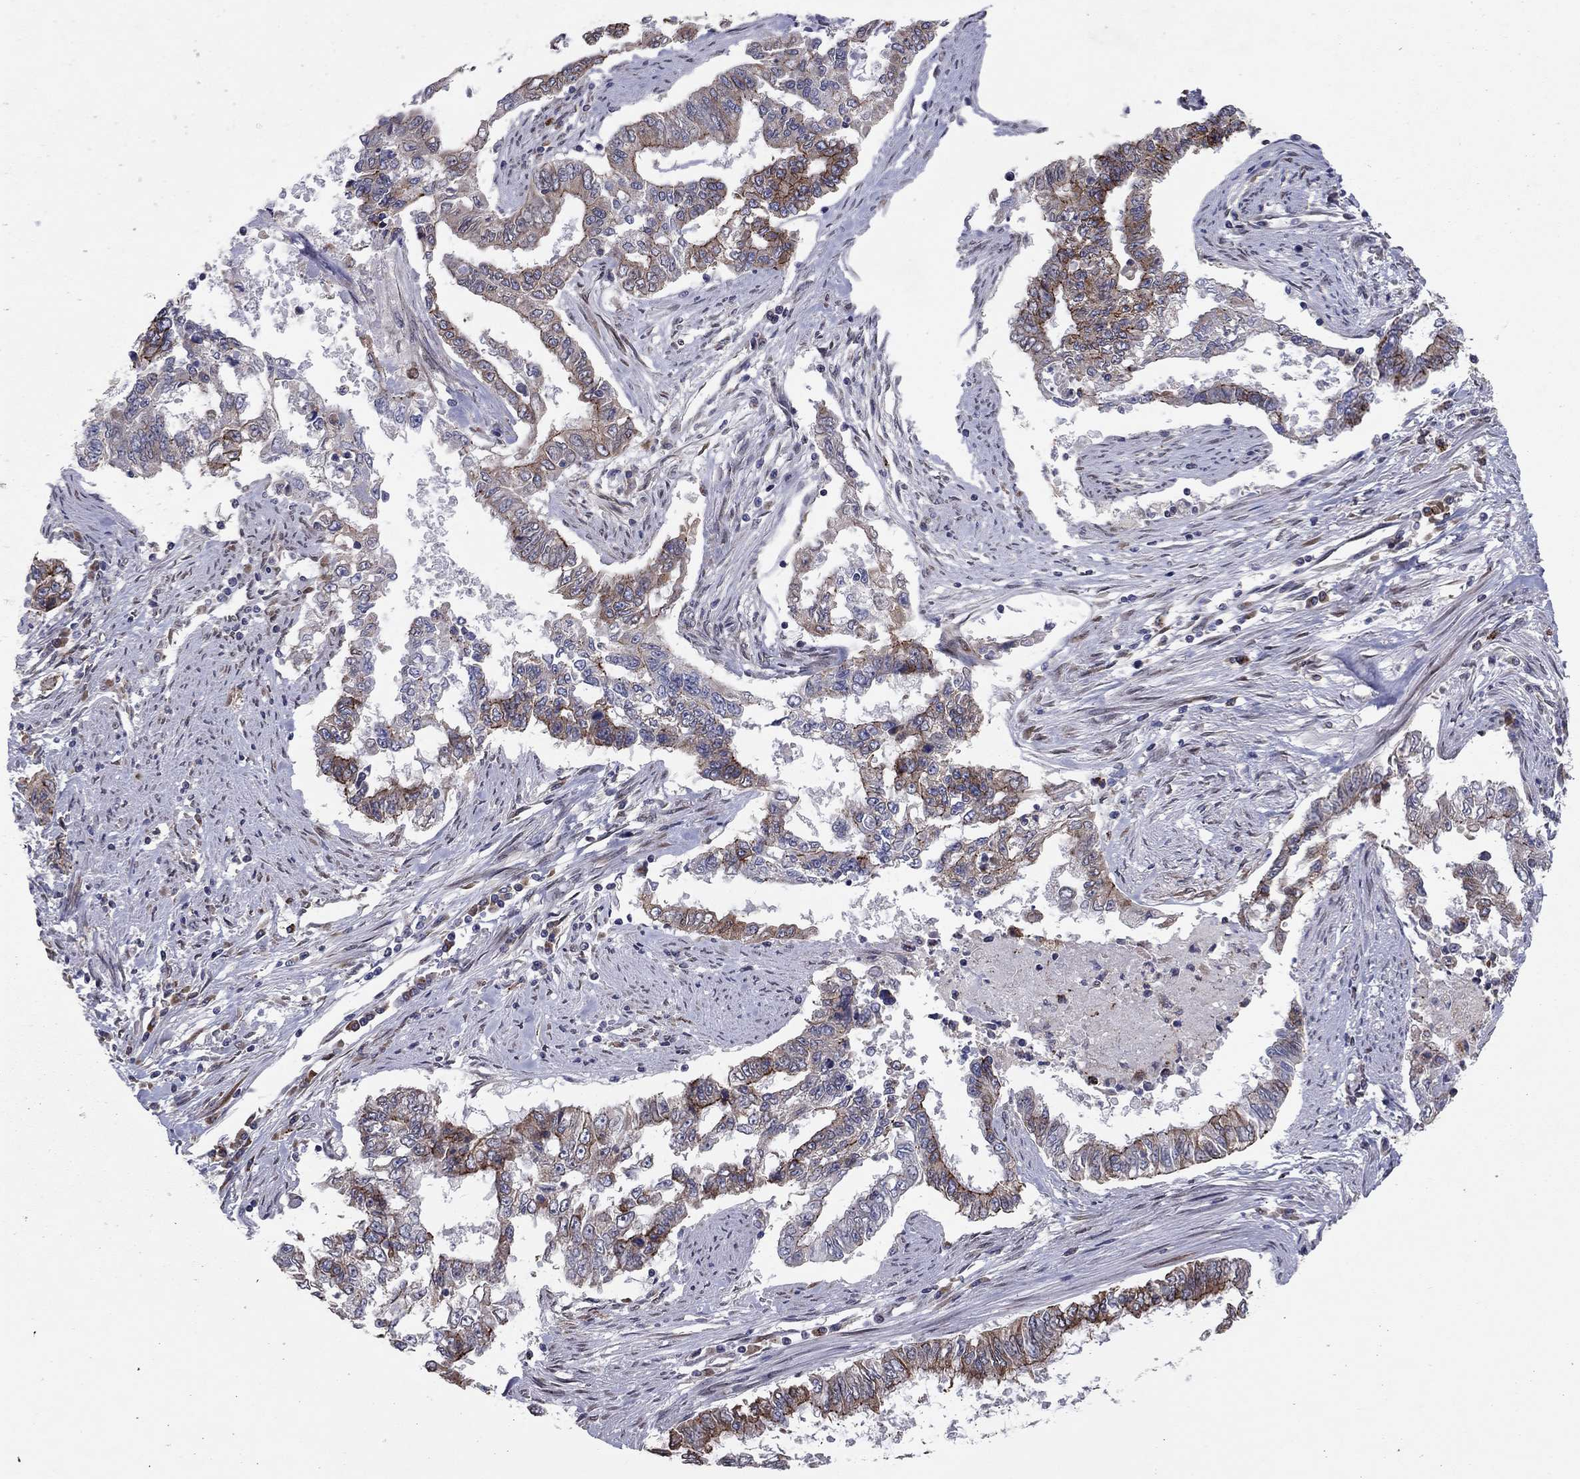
{"staining": {"intensity": "moderate", "quantity": "<25%", "location": "cytoplasmic/membranous"}, "tissue": "endometrial cancer", "cell_type": "Tumor cells", "image_type": "cancer", "snomed": [{"axis": "morphology", "description": "Adenocarcinoma, NOS"}, {"axis": "topography", "description": "Uterus"}], "caption": "Endometrial cancer (adenocarcinoma) tissue exhibits moderate cytoplasmic/membranous expression in approximately <25% of tumor cells, visualized by immunohistochemistry.", "gene": "YIF1A", "patient": {"sex": "female", "age": 59}}